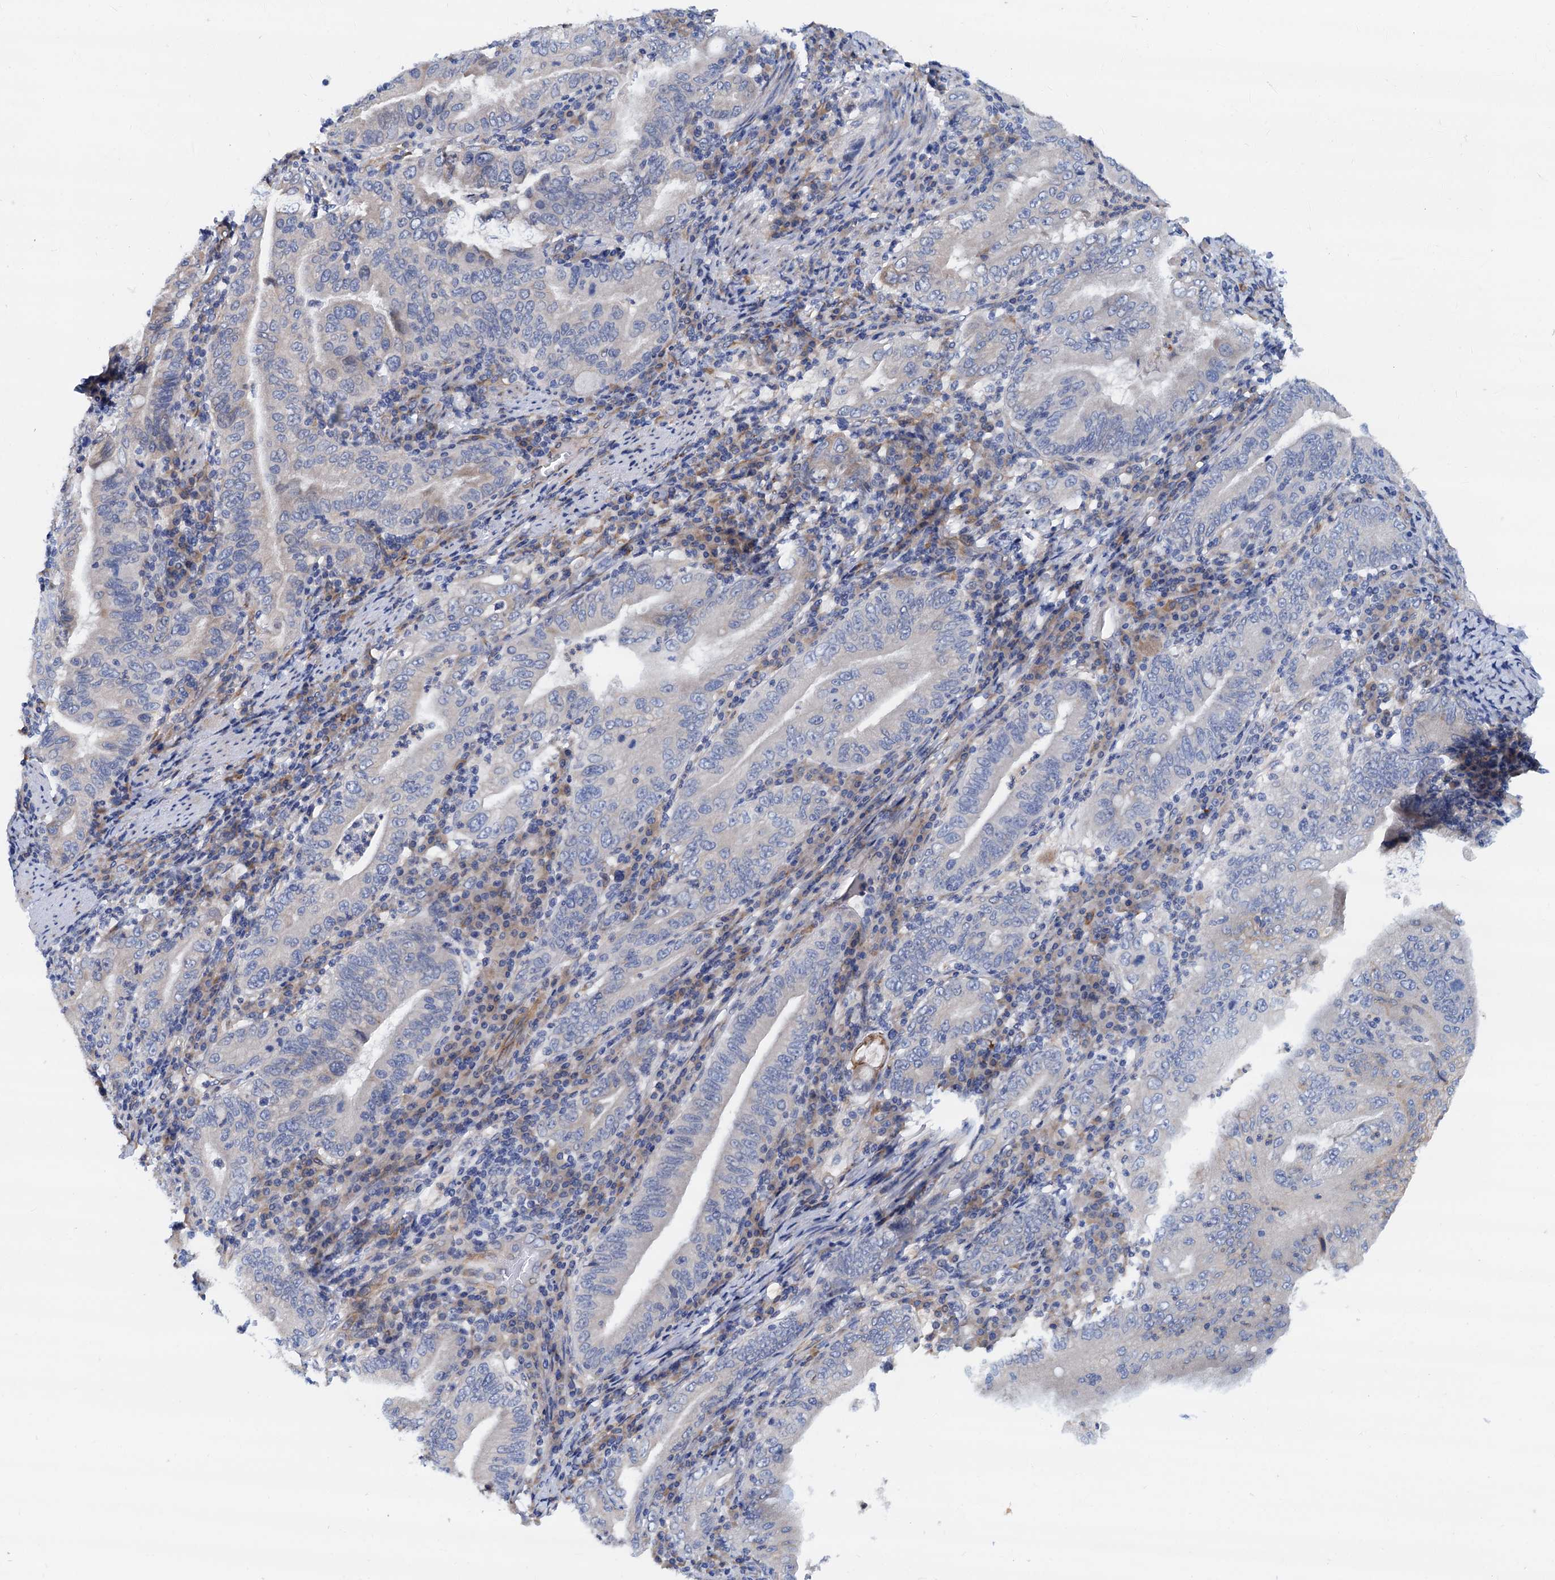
{"staining": {"intensity": "negative", "quantity": "none", "location": "none"}, "tissue": "stomach cancer", "cell_type": "Tumor cells", "image_type": "cancer", "snomed": [{"axis": "morphology", "description": "Normal tissue, NOS"}, {"axis": "morphology", "description": "Adenocarcinoma, NOS"}, {"axis": "topography", "description": "Esophagus"}, {"axis": "topography", "description": "Stomach, upper"}, {"axis": "topography", "description": "Peripheral nerve tissue"}], "caption": "An IHC histopathology image of adenocarcinoma (stomach) is shown. There is no staining in tumor cells of adenocarcinoma (stomach). (DAB (3,3'-diaminobenzidine) immunohistochemistry (IHC) visualized using brightfield microscopy, high magnification).", "gene": "RASSF9", "patient": {"sex": "male", "age": 62}}